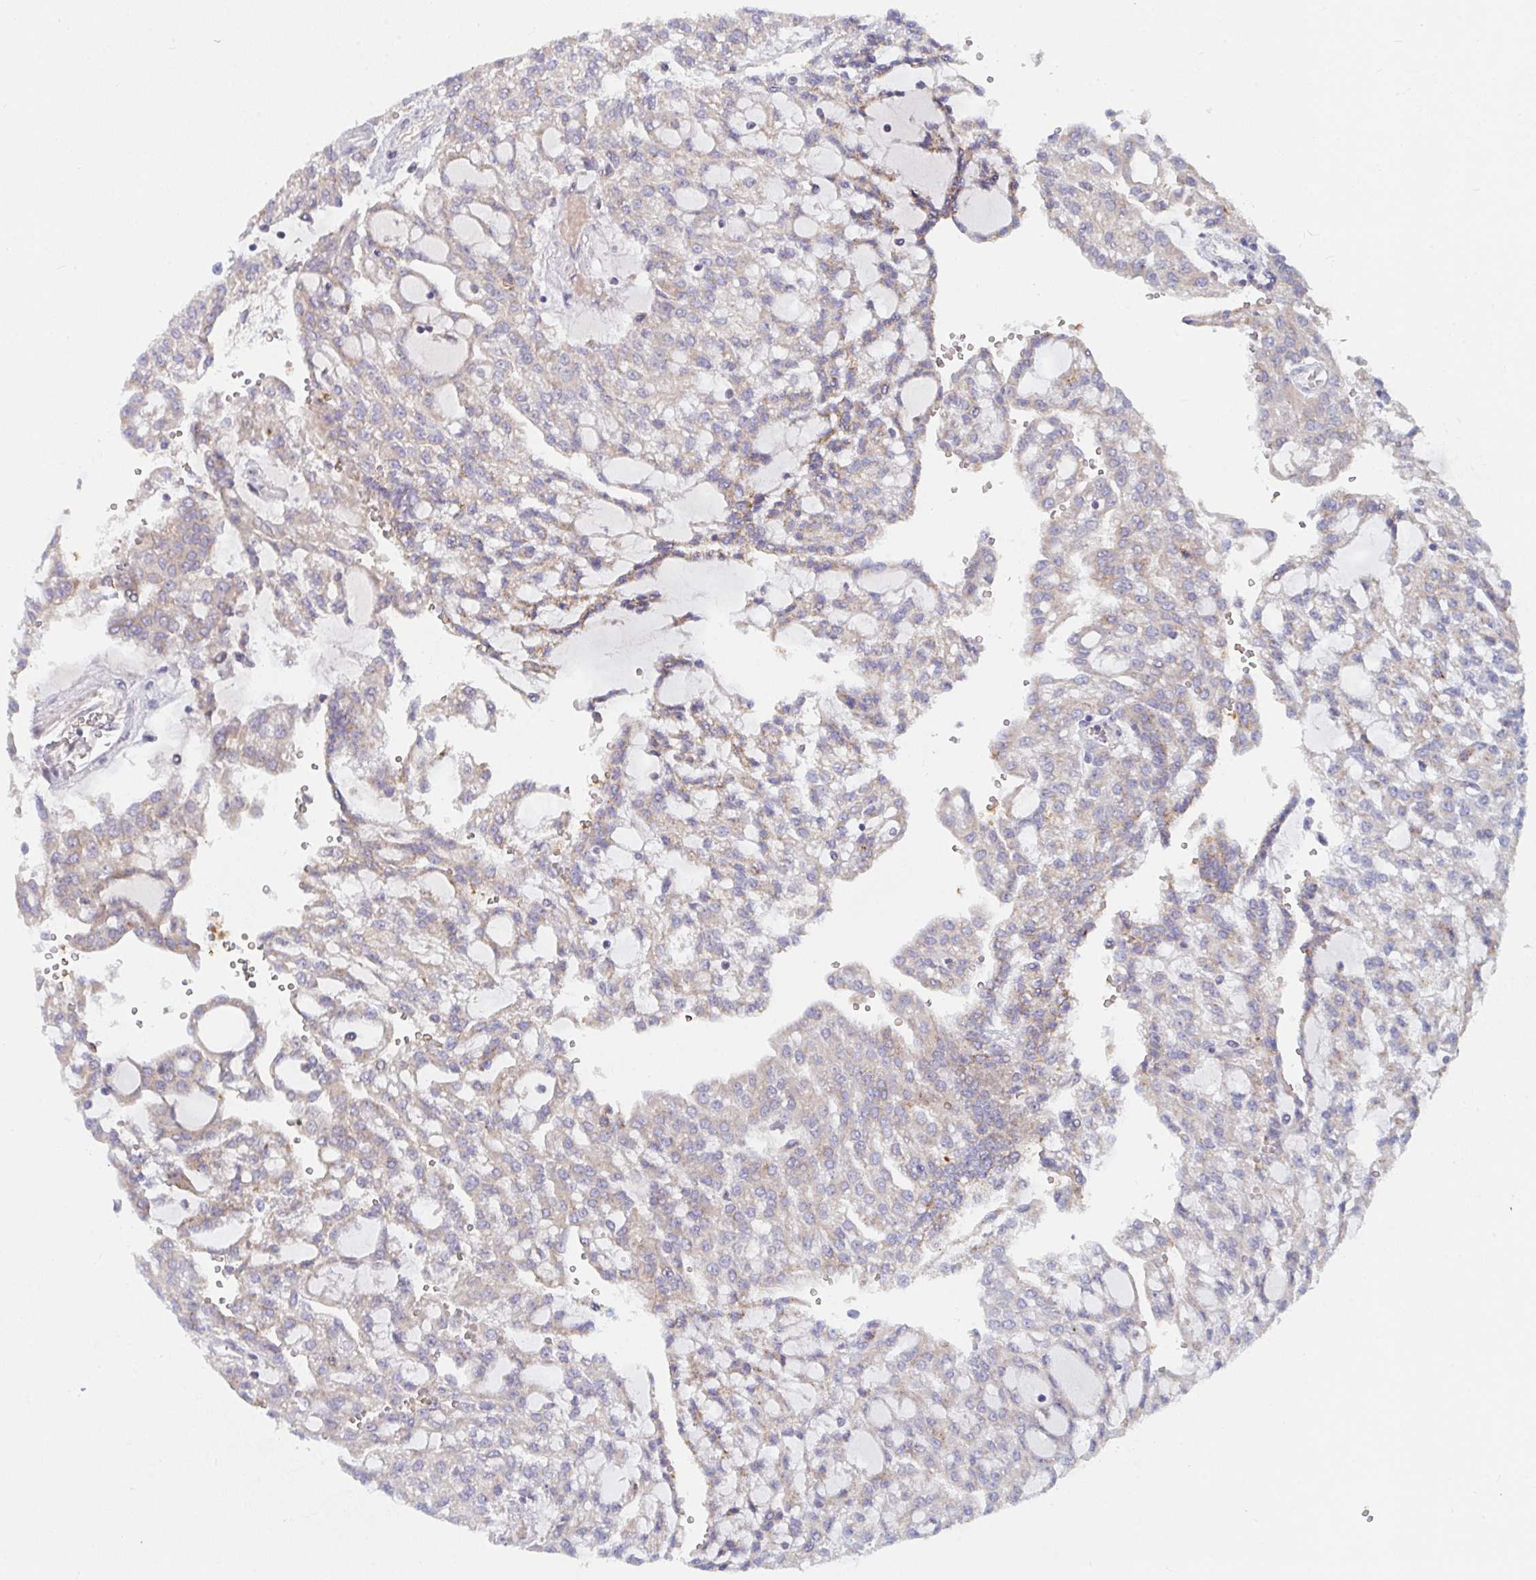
{"staining": {"intensity": "weak", "quantity": "<25%", "location": "cytoplasmic/membranous"}, "tissue": "renal cancer", "cell_type": "Tumor cells", "image_type": "cancer", "snomed": [{"axis": "morphology", "description": "Adenocarcinoma, NOS"}, {"axis": "topography", "description": "Kidney"}], "caption": "Tumor cells are negative for brown protein staining in adenocarcinoma (renal).", "gene": "TNFSF4", "patient": {"sex": "male", "age": 63}}